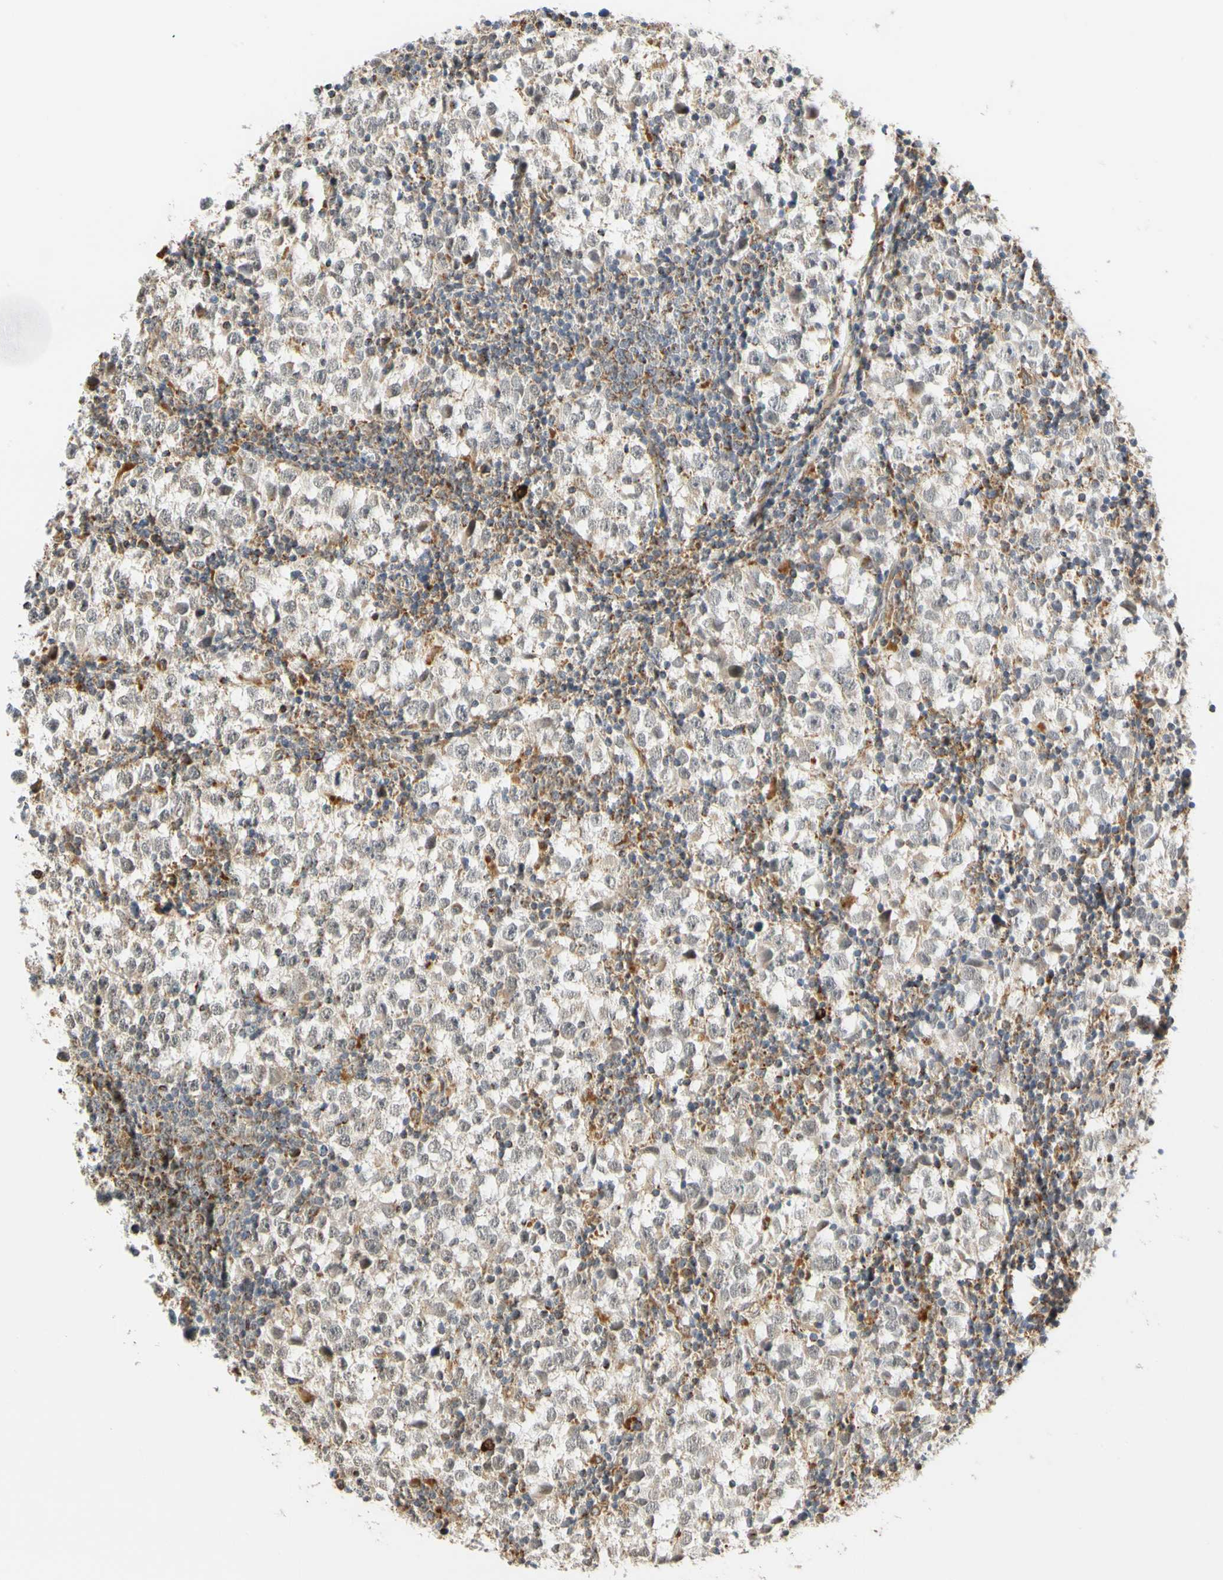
{"staining": {"intensity": "negative", "quantity": "none", "location": "none"}, "tissue": "testis cancer", "cell_type": "Tumor cells", "image_type": "cancer", "snomed": [{"axis": "morphology", "description": "Seminoma, NOS"}, {"axis": "topography", "description": "Testis"}], "caption": "An IHC image of testis seminoma is shown. There is no staining in tumor cells of testis seminoma.", "gene": "SFXN3", "patient": {"sex": "male", "age": 65}}